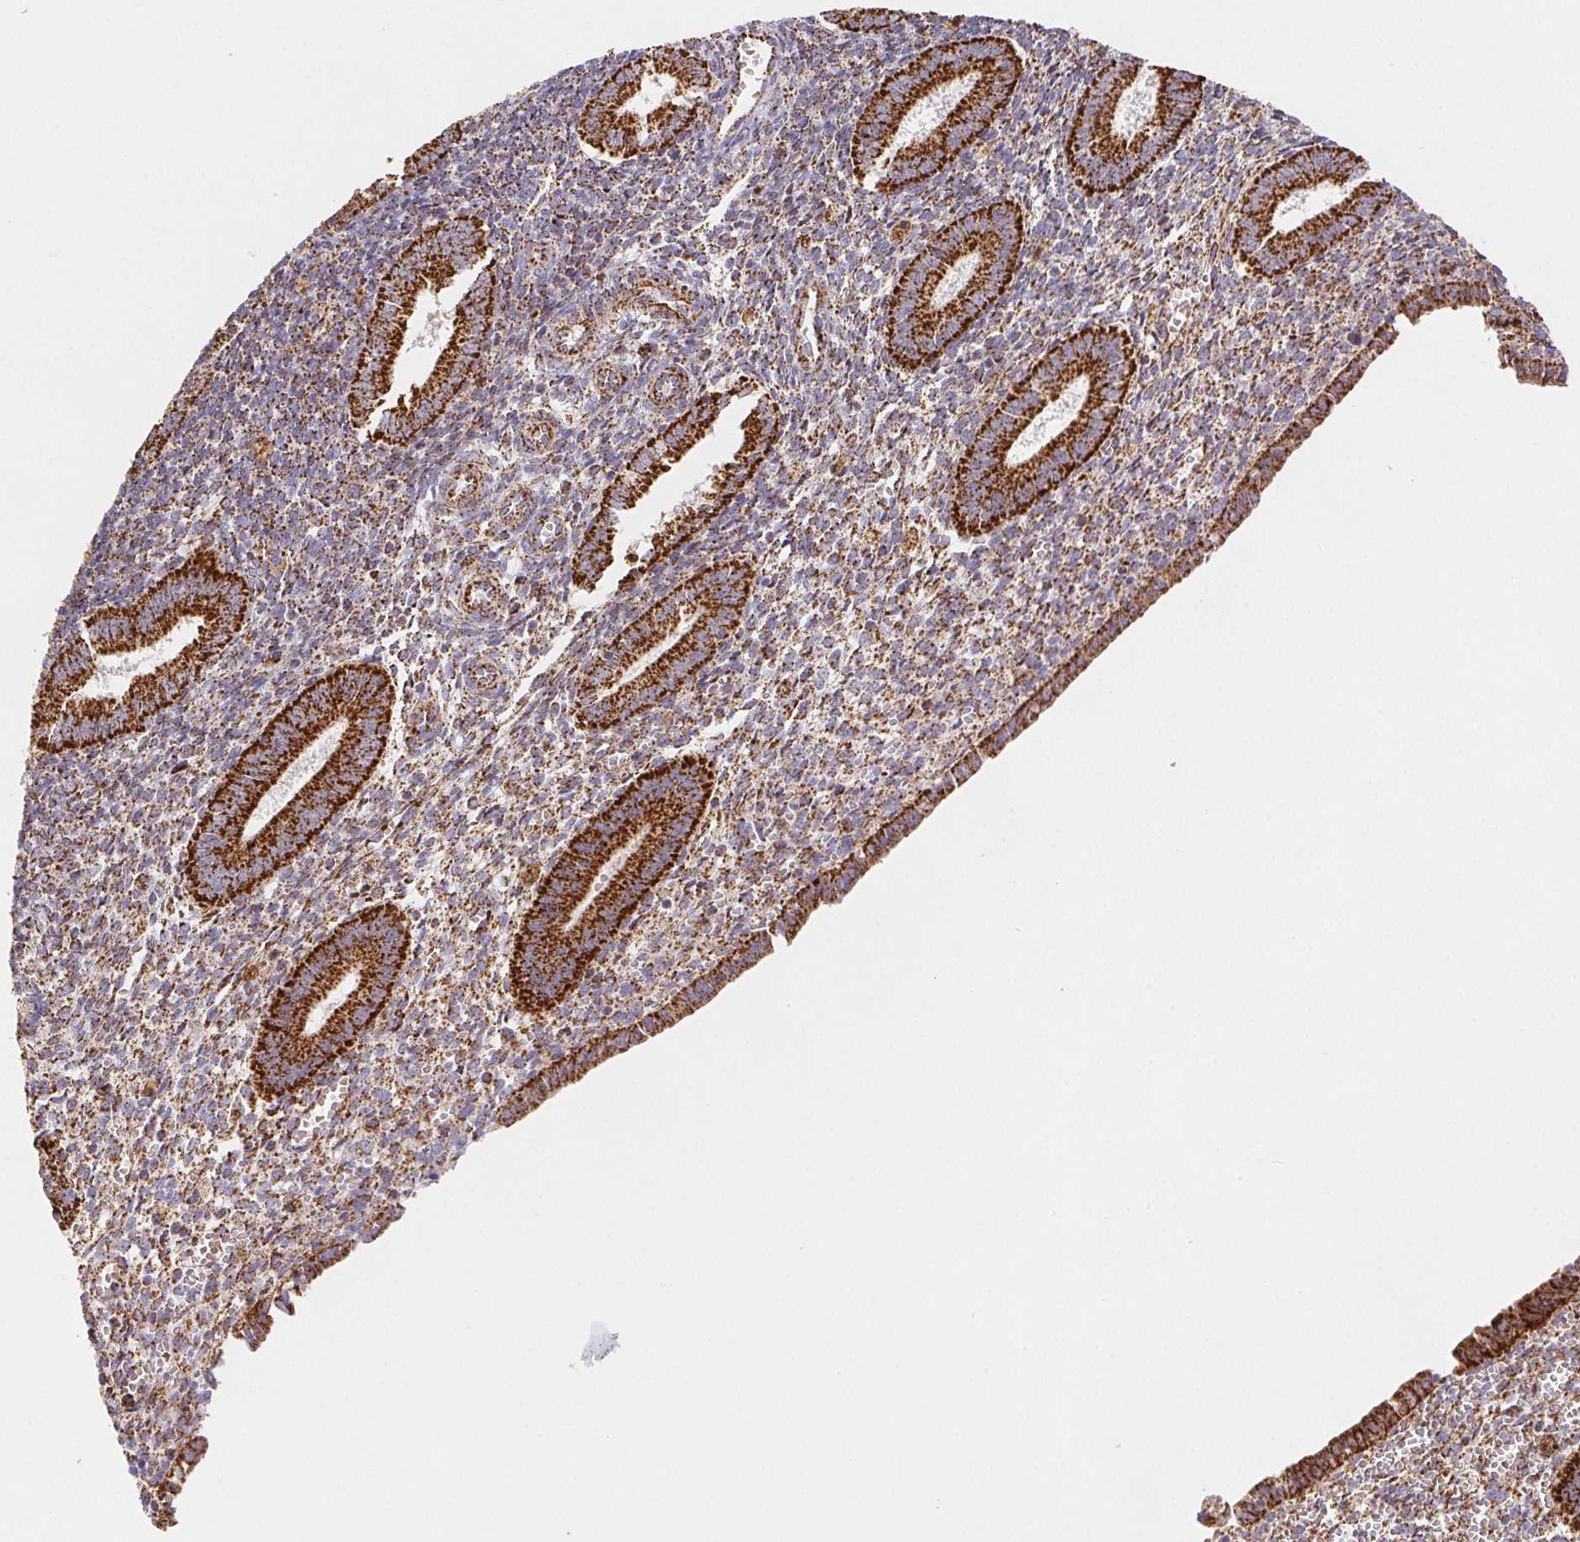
{"staining": {"intensity": "moderate", "quantity": ">75%", "location": "cytoplasmic/membranous"}, "tissue": "endometrium", "cell_type": "Cells in endometrial stroma", "image_type": "normal", "snomed": [{"axis": "morphology", "description": "Normal tissue, NOS"}, {"axis": "topography", "description": "Endometrium"}], "caption": "Immunohistochemical staining of normal human endometrium shows >75% levels of moderate cytoplasmic/membranous protein positivity in about >75% of cells in endometrial stroma.", "gene": "NIPSNAP2", "patient": {"sex": "female", "age": 25}}